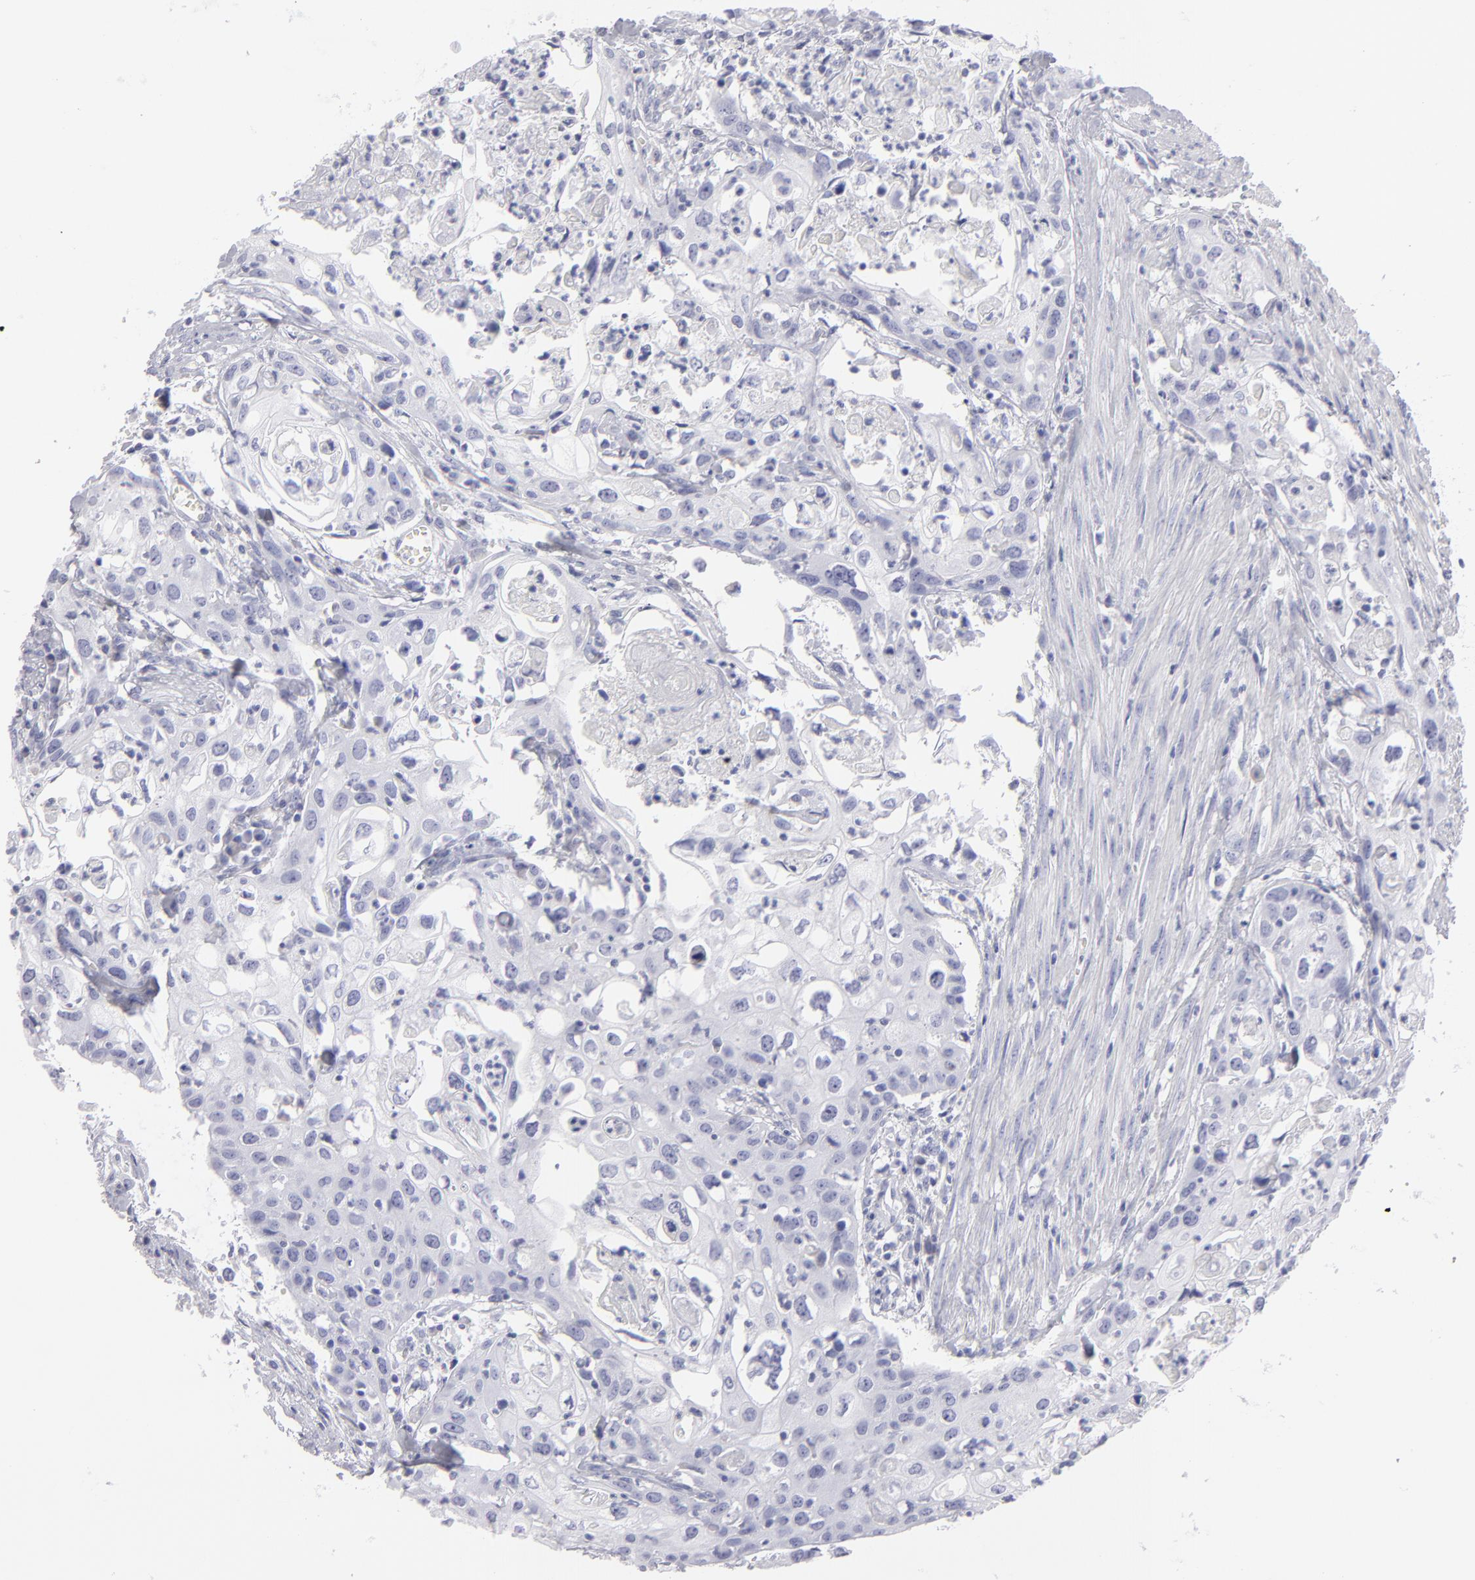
{"staining": {"intensity": "negative", "quantity": "none", "location": "none"}, "tissue": "urothelial cancer", "cell_type": "Tumor cells", "image_type": "cancer", "snomed": [{"axis": "morphology", "description": "Urothelial carcinoma, High grade"}, {"axis": "topography", "description": "Urinary bladder"}], "caption": "Urothelial cancer was stained to show a protein in brown. There is no significant staining in tumor cells. (Immunohistochemistry (ihc), brightfield microscopy, high magnification).", "gene": "CALR", "patient": {"sex": "male", "age": 54}}